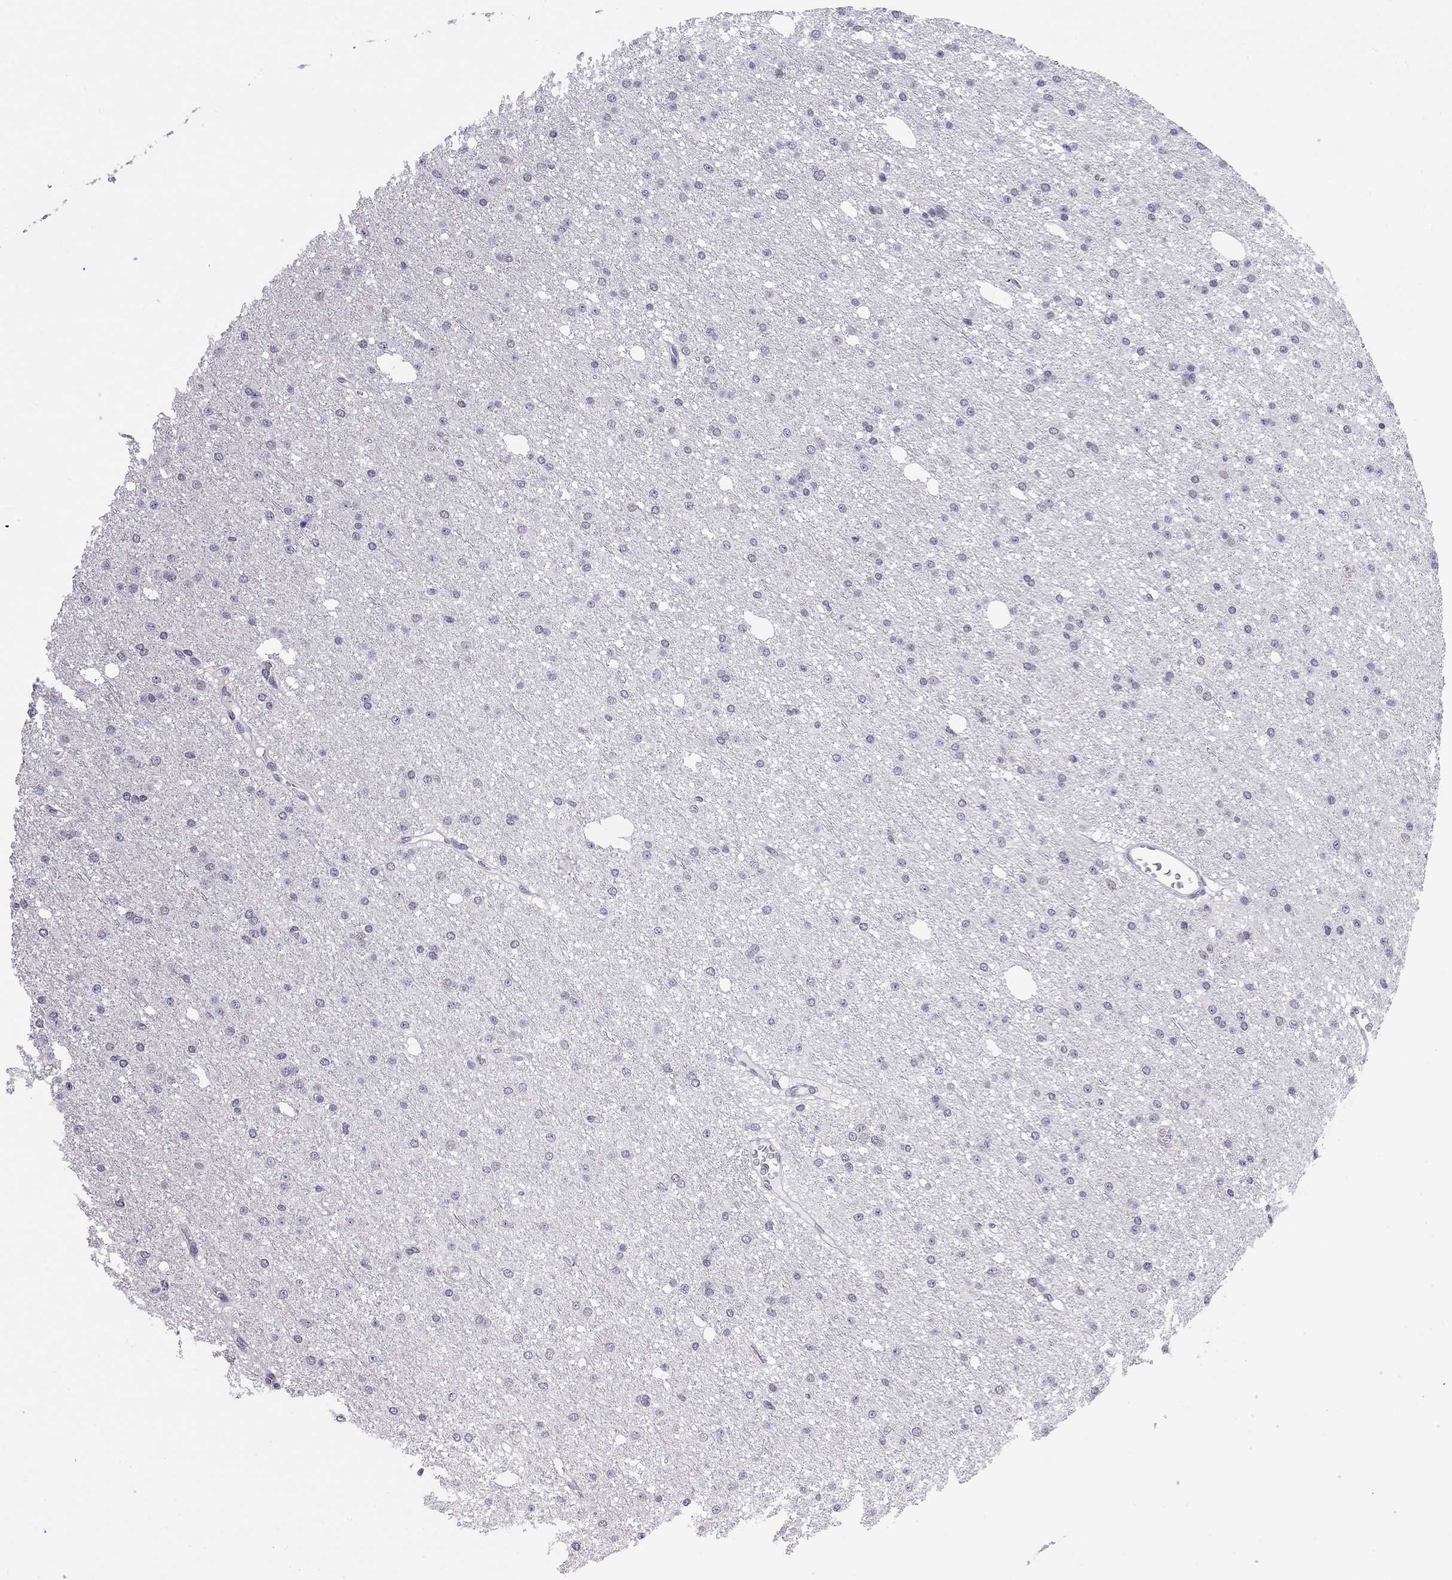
{"staining": {"intensity": "negative", "quantity": "none", "location": "none"}, "tissue": "glioma", "cell_type": "Tumor cells", "image_type": "cancer", "snomed": [{"axis": "morphology", "description": "Glioma, malignant, Low grade"}, {"axis": "topography", "description": "Brain"}], "caption": "Tumor cells show no significant staining in glioma.", "gene": "DOT1L", "patient": {"sex": "male", "age": 27}}